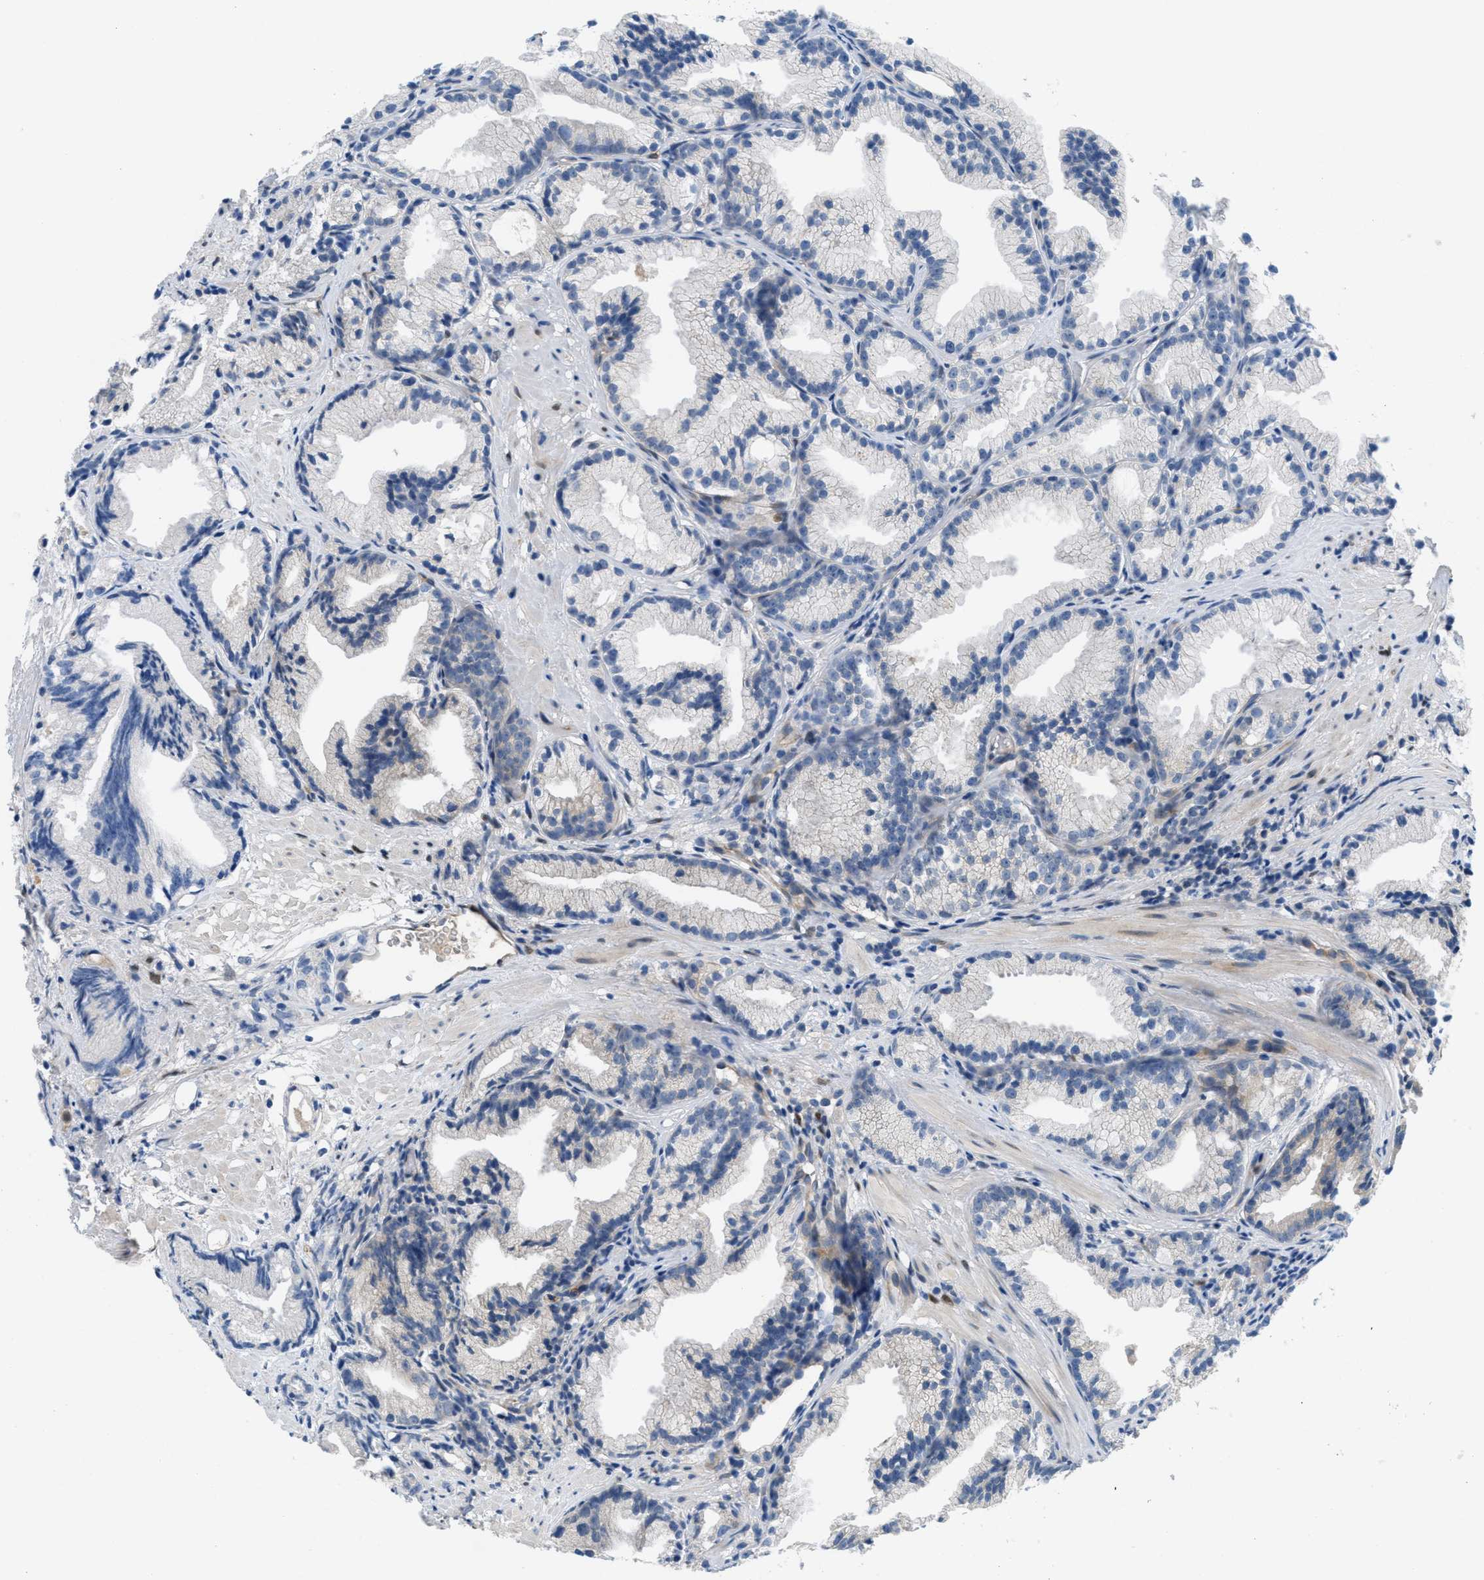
{"staining": {"intensity": "negative", "quantity": "none", "location": "none"}, "tissue": "prostate cancer", "cell_type": "Tumor cells", "image_type": "cancer", "snomed": [{"axis": "morphology", "description": "Adenocarcinoma, Low grade"}, {"axis": "topography", "description": "Prostate"}], "caption": "High magnification brightfield microscopy of prostate cancer stained with DAB (3,3'-diaminobenzidine) (brown) and counterstained with hematoxylin (blue): tumor cells show no significant expression.", "gene": "PGR", "patient": {"sex": "male", "age": 89}}